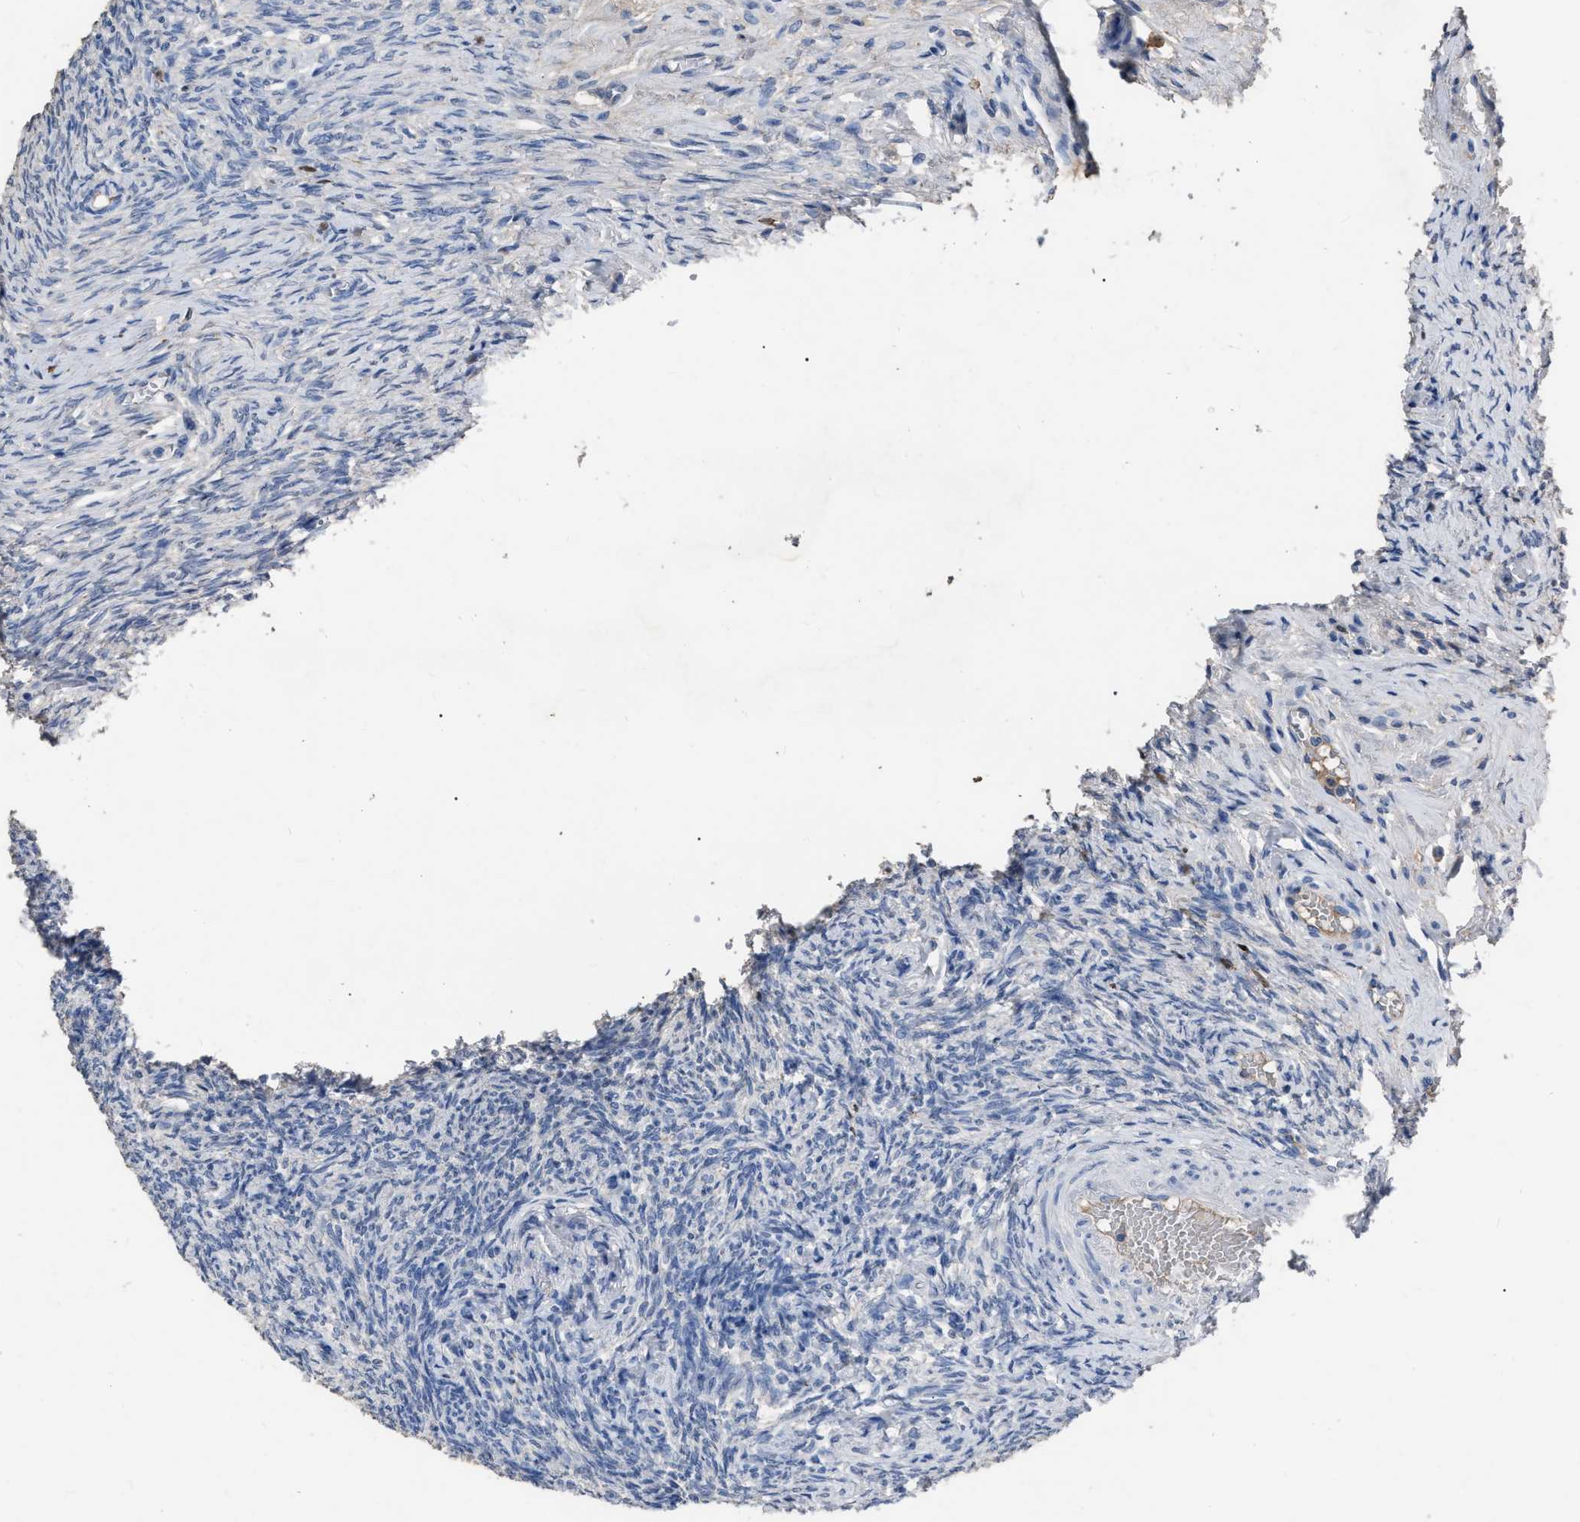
{"staining": {"intensity": "negative", "quantity": "none", "location": "none"}, "tissue": "ovary", "cell_type": "Follicle cells", "image_type": "normal", "snomed": [{"axis": "morphology", "description": "Normal tissue, NOS"}, {"axis": "topography", "description": "Ovary"}], "caption": "Immunohistochemistry (IHC) micrograph of normal ovary: human ovary stained with DAB reveals no significant protein positivity in follicle cells. (Stains: DAB (3,3'-diaminobenzidine) immunohistochemistry with hematoxylin counter stain, Microscopy: brightfield microscopy at high magnification).", "gene": "HABP2", "patient": {"sex": "female", "age": 41}}